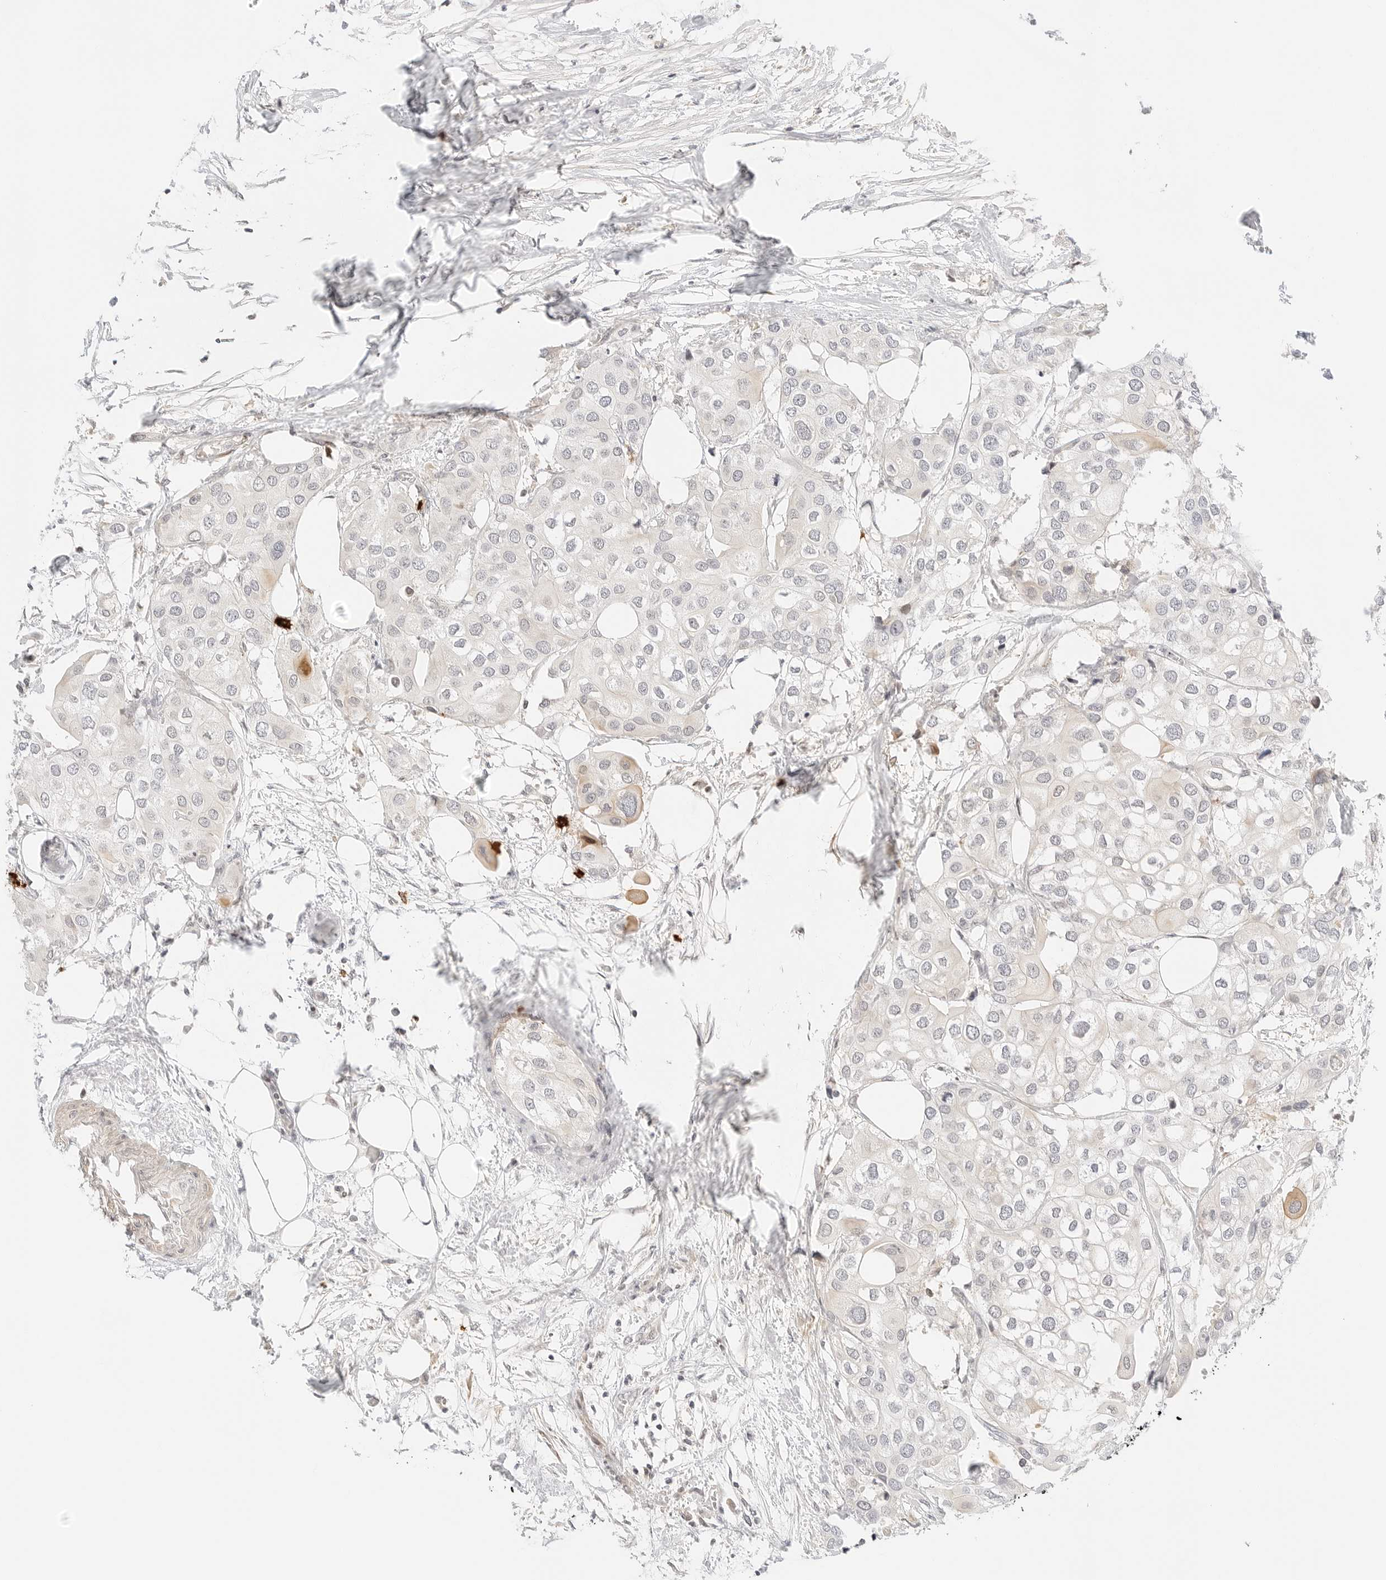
{"staining": {"intensity": "weak", "quantity": "<25%", "location": "cytoplasmic/membranous,nuclear"}, "tissue": "urothelial cancer", "cell_type": "Tumor cells", "image_type": "cancer", "snomed": [{"axis": "morphology", "description": "Urothelial carcinoma, High grade"}, {"axis": "topography", "description": "Urinary bladder"}], "caption": "DAB (3,3'-diaminobenzidine) immunohistochemical staining of urothelial cancer shows no significant positivity in tumor cells. (Brightfield microscopy of DAB immunohistochemistry at high magnification).", "gene": "TEKT2", "patient": {"sex": "male", "age": 64}}